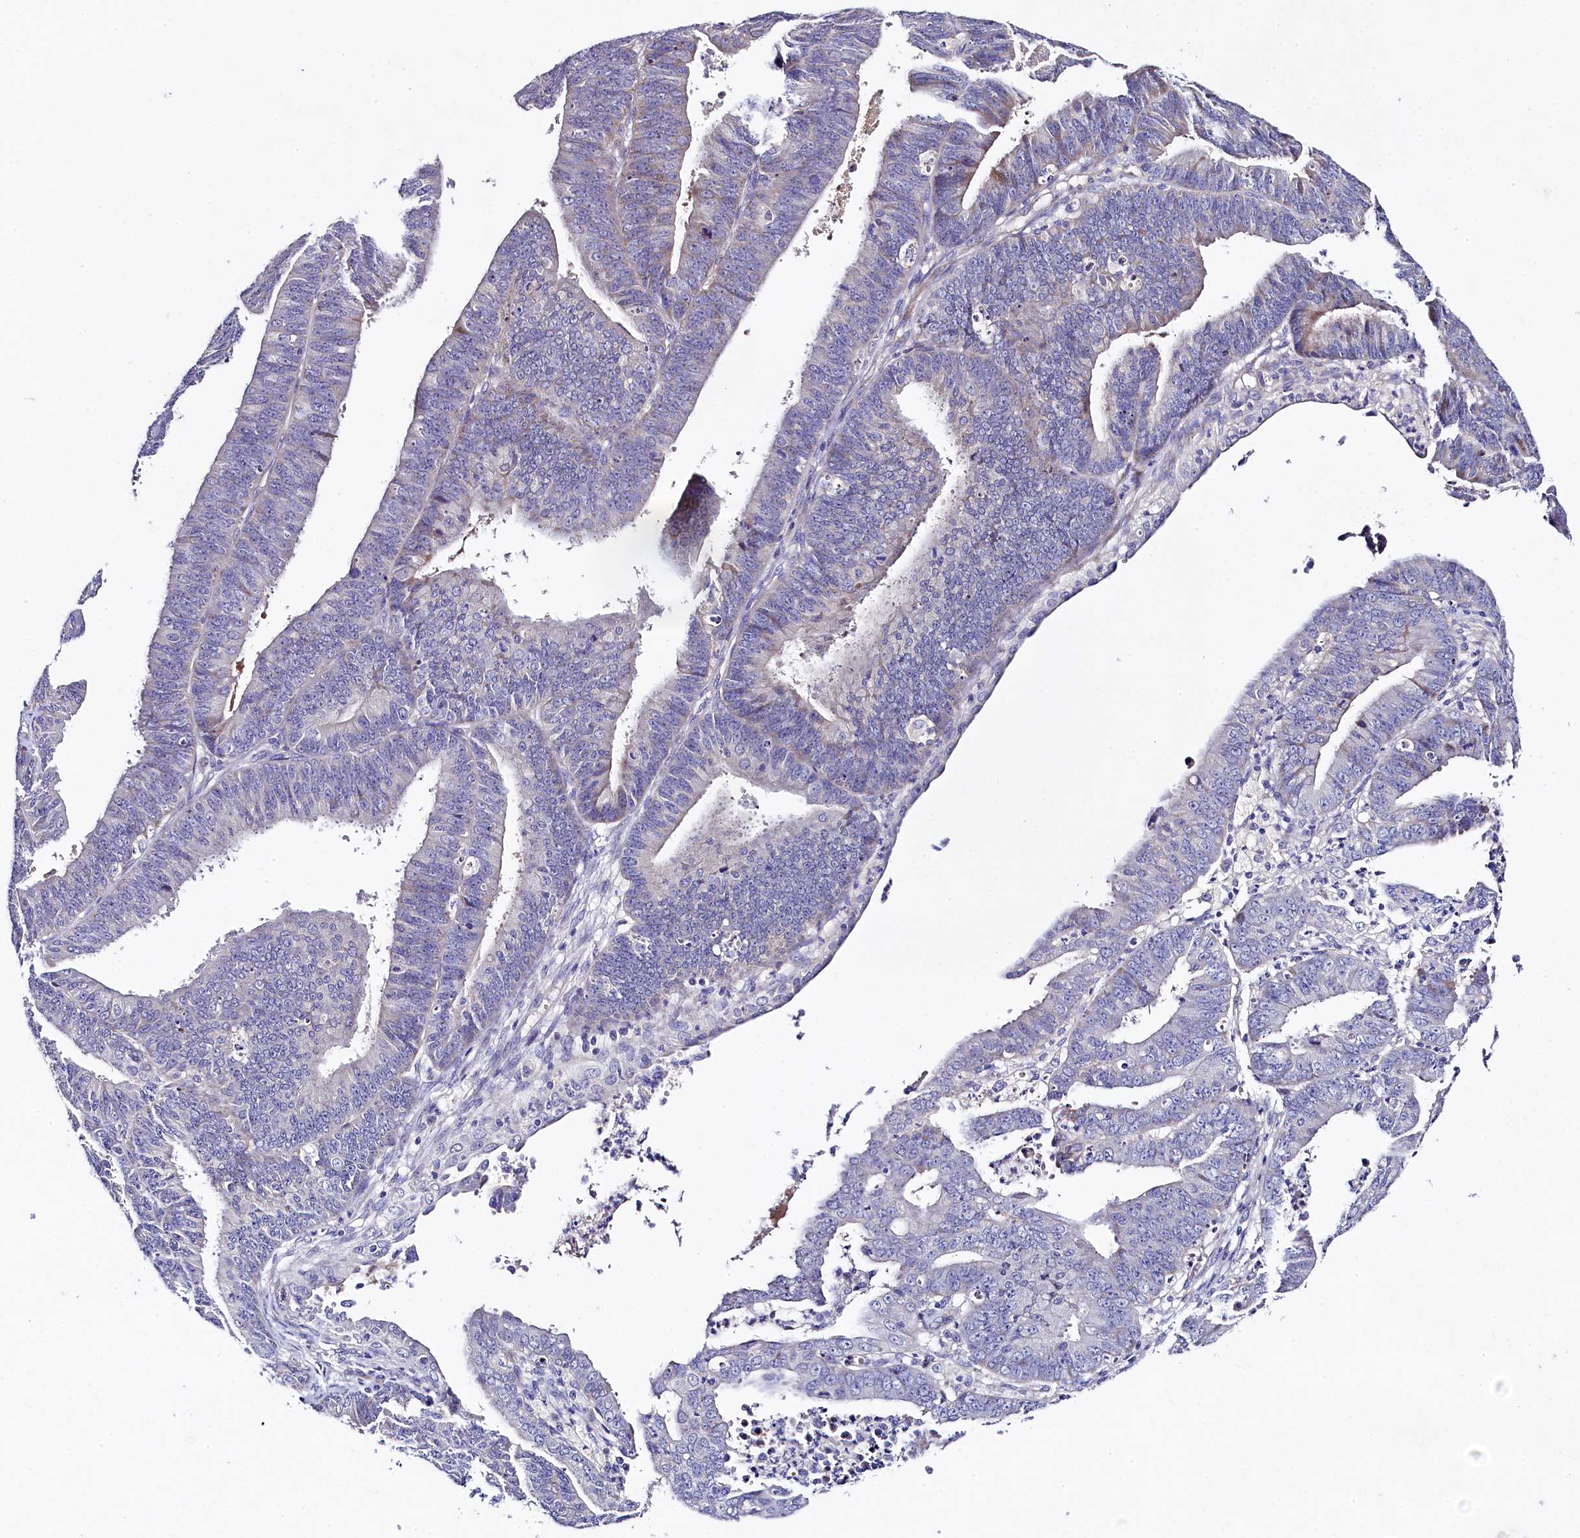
{"staining": {"intensity": "negative", "quantity": "none", "location": "none"}, "tissue": "endometrial cancer", "cell_type": "Tumor cells", "image_type": "cancer", "snomed": [{"axis": "morphology", "description": "Adenocarcinoma, NOS"}, {"axis": "topography", "description": "Endometrium"}], "caption": "Image shows no significant protein expression in tumor cells of endometrial cancer (adenocarcinoma).", "gene": "FXYD6", "patient": {"sex": "female", "age": 73}}